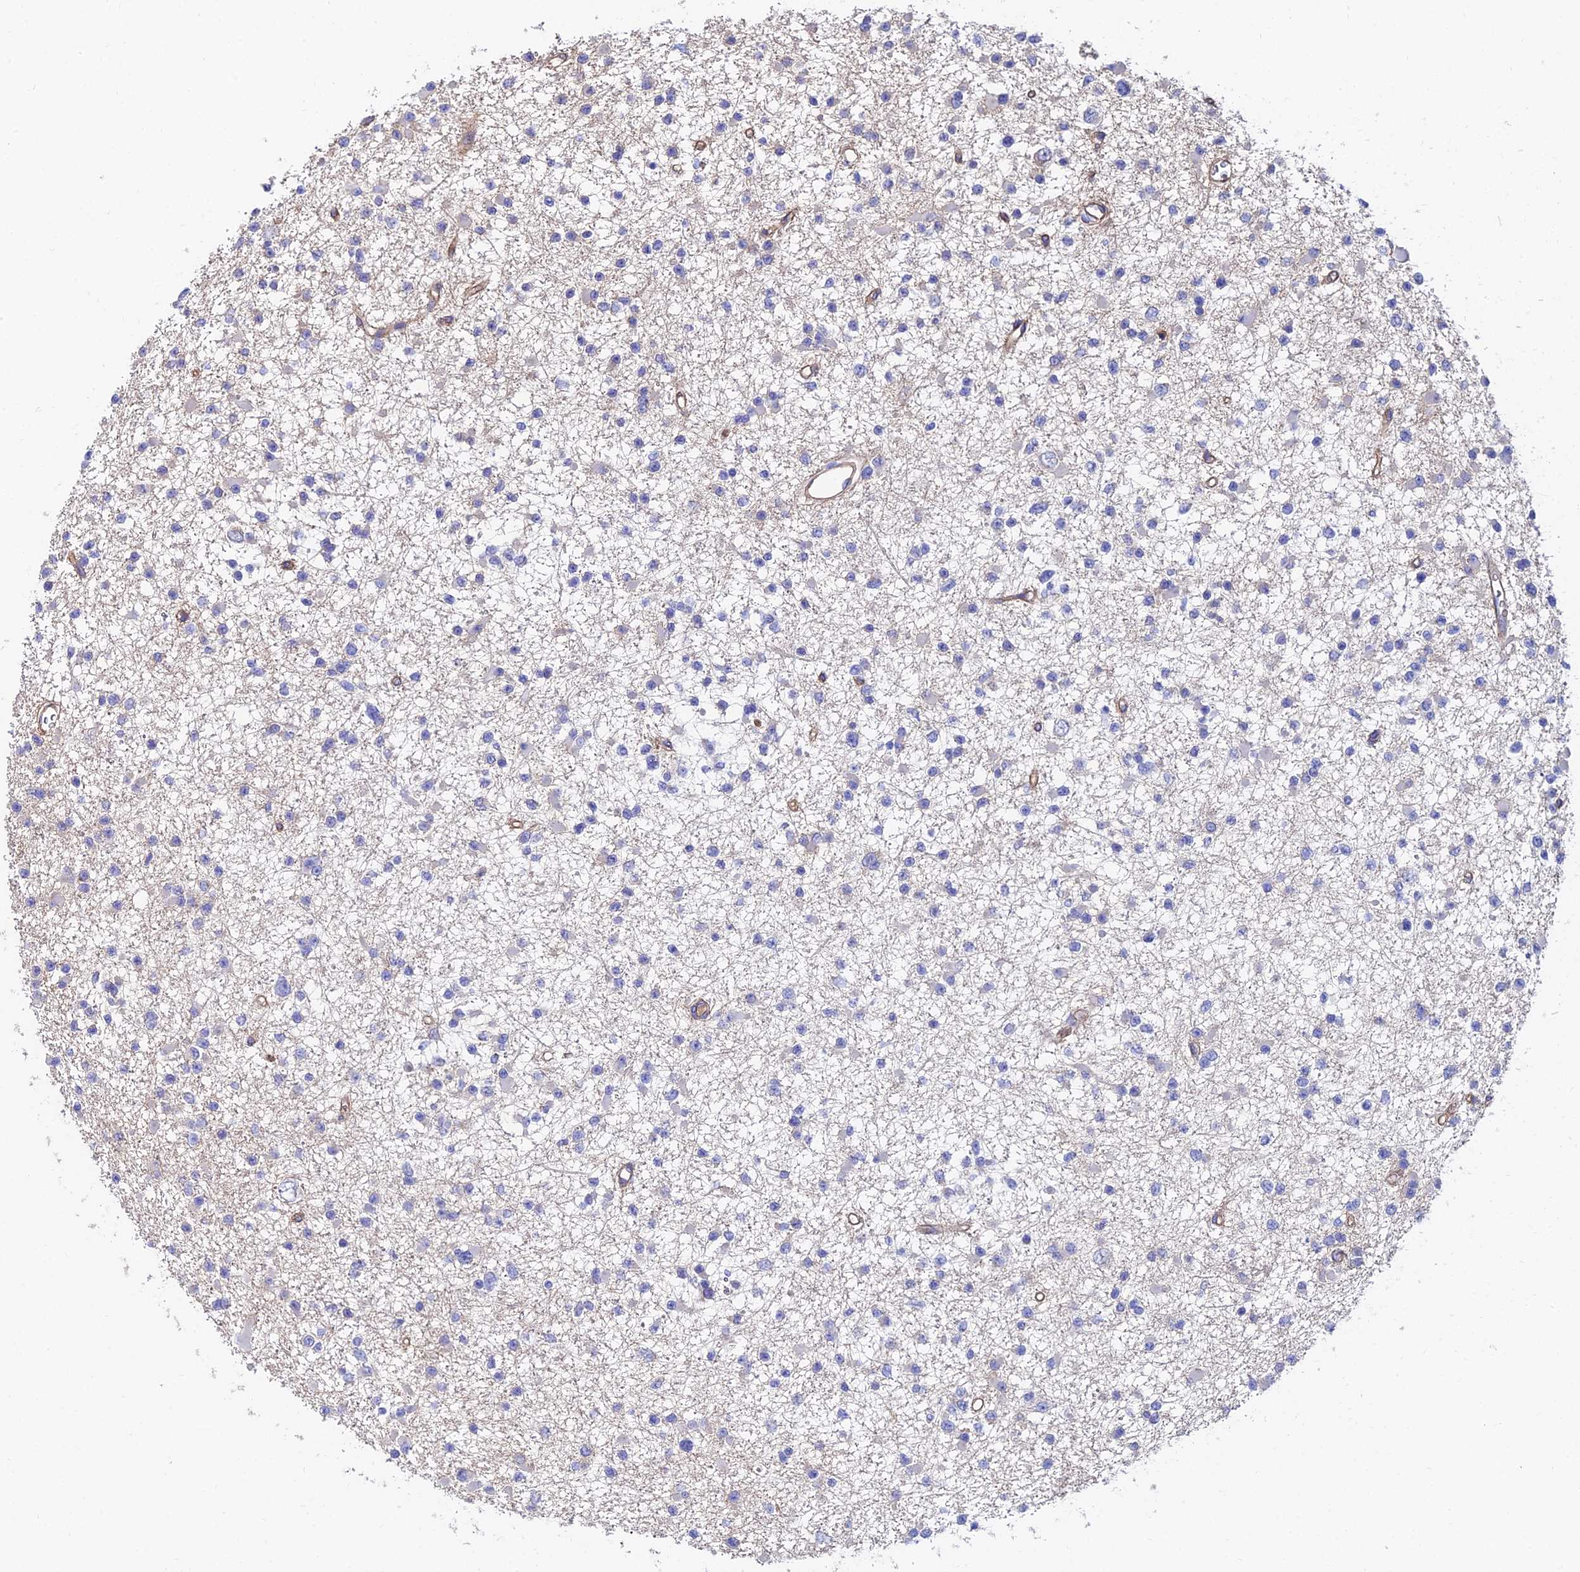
{"staining": {"intensity": "negative", "quantity": "none", "location": "none"}, "tissue": "glioma", "cell_type": "Tumor cells", "image_type": "cancer", "snomed": [{"axis": "morphology", "description": "Glioma, malignant, Low grade"}, {"axis": "topography", "description": "Brain"}], "caption": "IHC micrograph of human glioma stained for a protein (brown), which displays no positivity in tumor cells. (Immunohistochemistry (ihc), brightfield microscopy, high magnification).", "gene": "ADGRF3", "patient": {"sex": "female", "age": 22}}